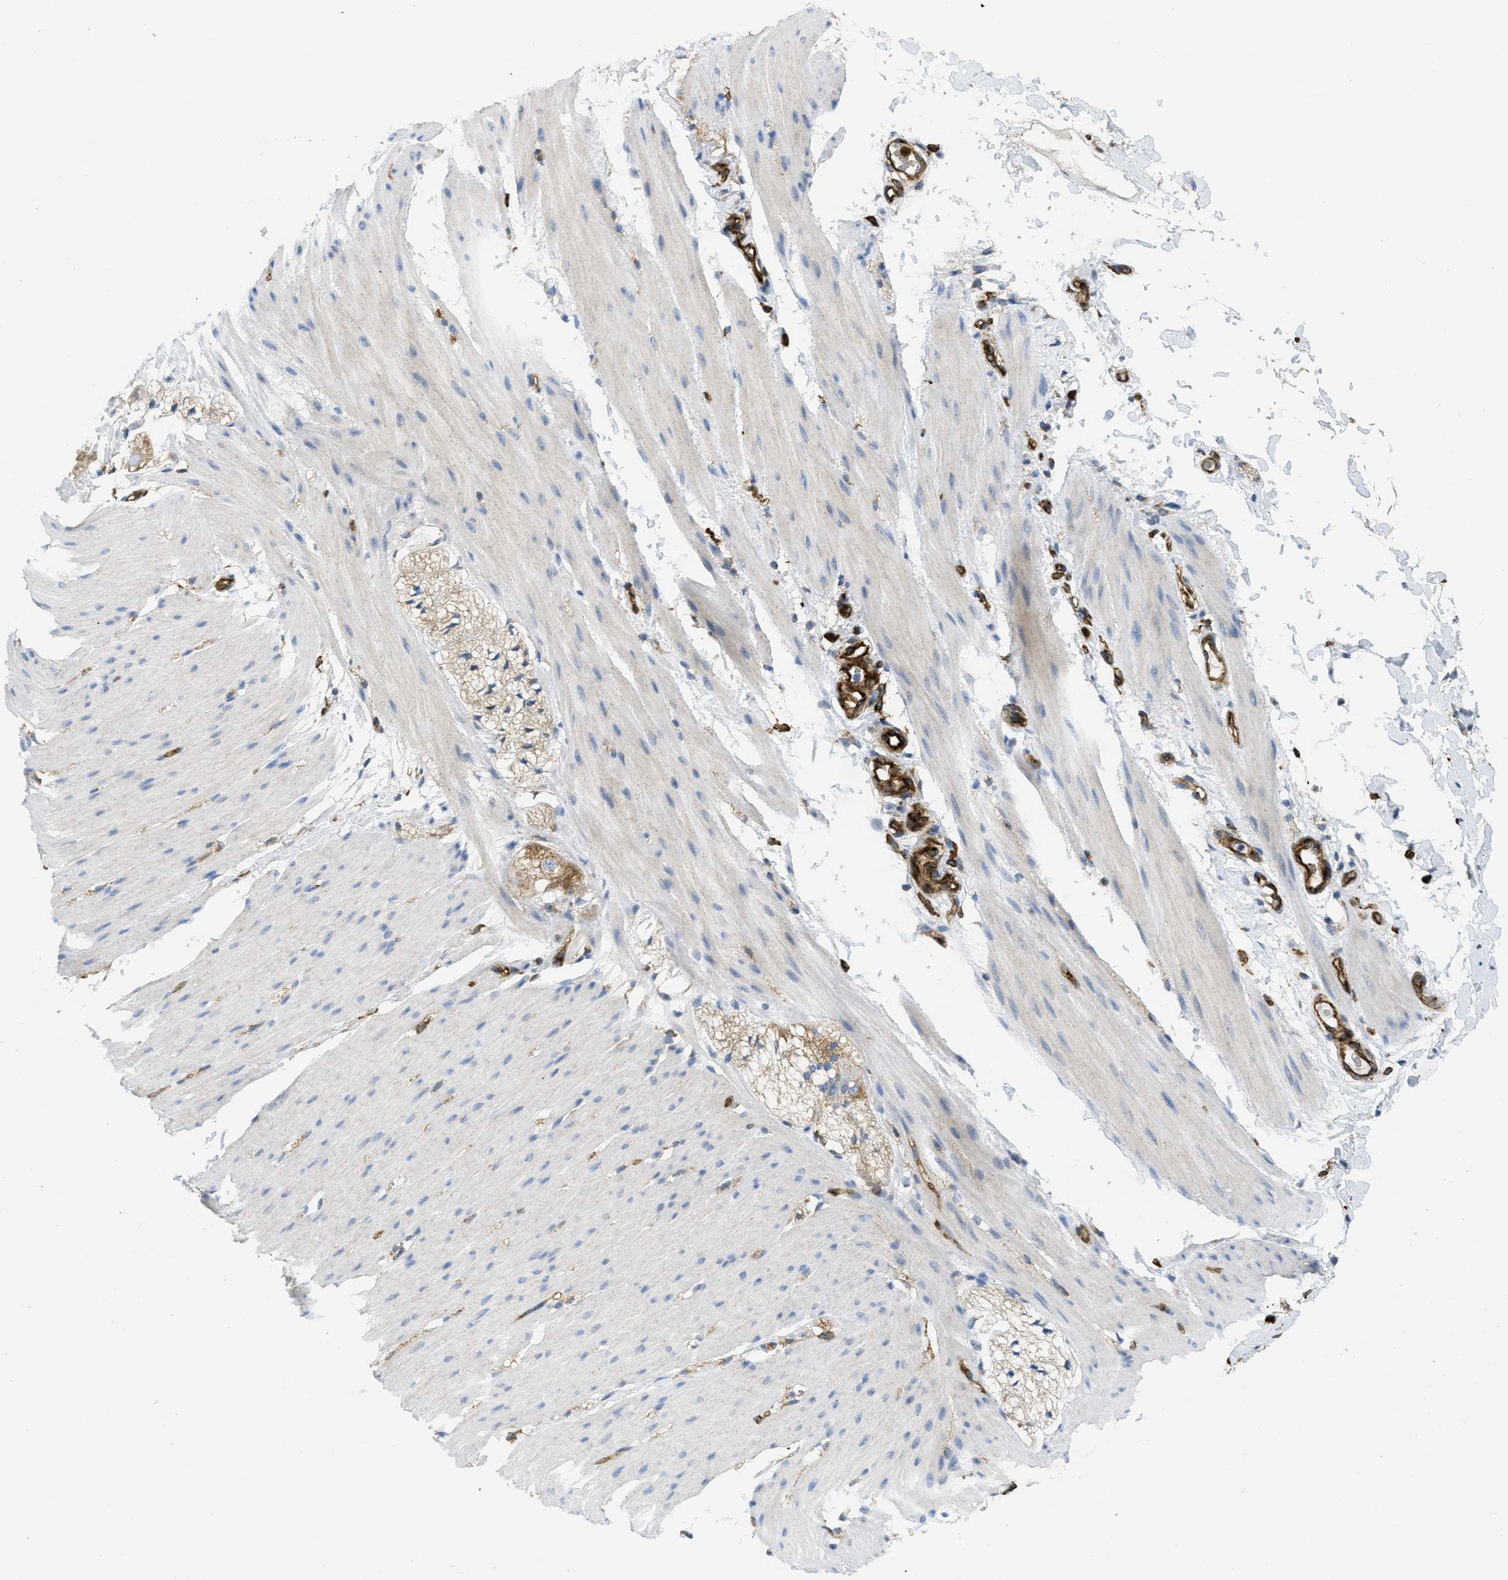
{"staining": {"intensity": "moderate", "quantity": "25%-75%", "location": "cytoplasmic/membranous"}, "tissue": "smooth muscle", "cell_type": "Smooth muscle cells", "image_type": "normal", "snomed": [{"axis": "morphology", "description": "Normal tissue, NOS"}, {"axis": "topography", "description": "Smooth muscle"}, {"axis": "topography", "description": "Colon"}], "caption": "Immunohistochemical staining of normal human smooth muscle demonstrates moderate cytoplasmic/membranous protein positivity in about 25%-75% of smooth muscle cells.", "gene": "HIP1", "patient": {"sex": "male", "age": 67}}